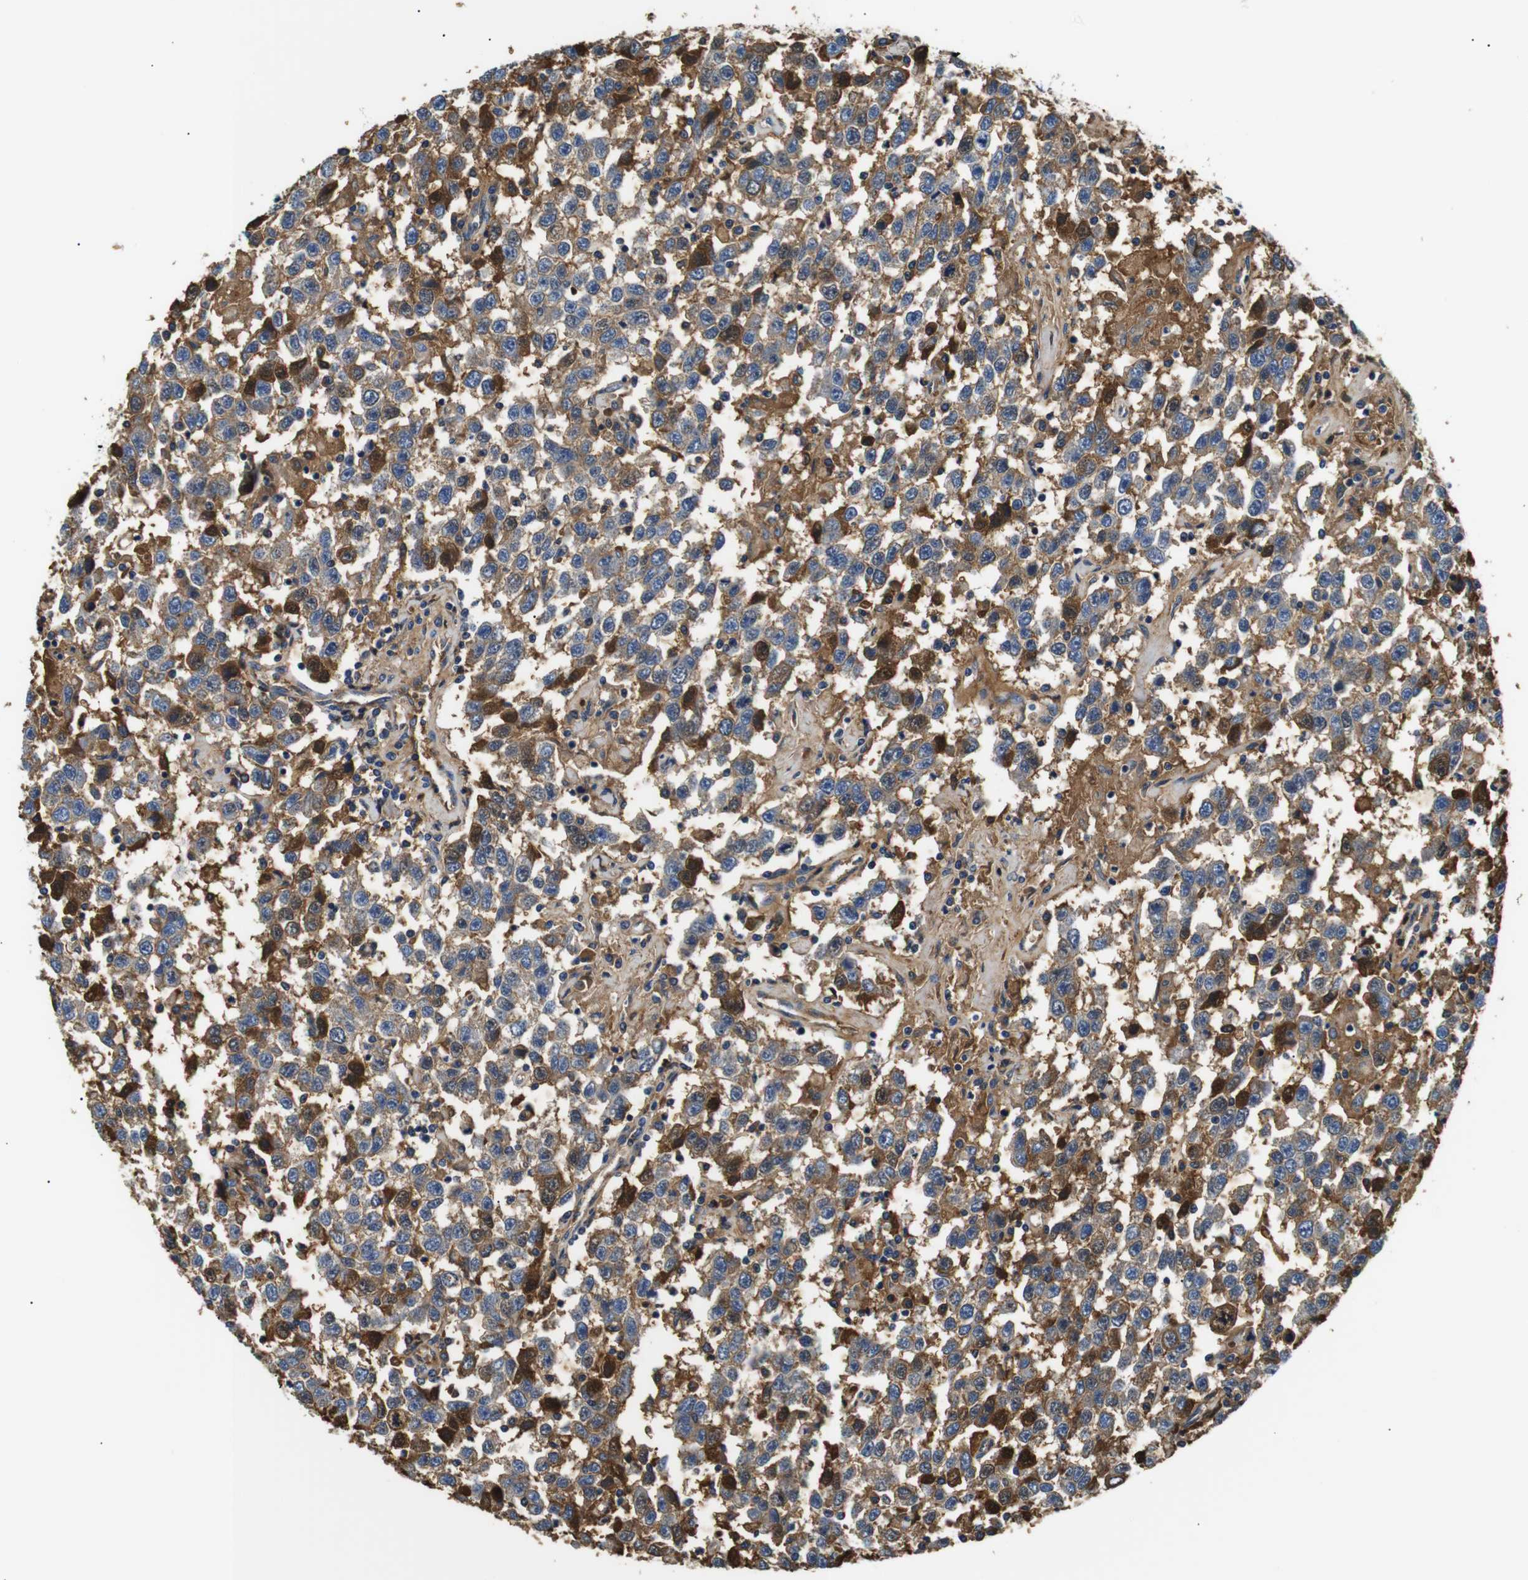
{"staining": {"intensity": "strong", "quantity": ">75%", "location": "cytoplasmic/membranous,nuclear"}, "tissue": "testis cancer", "cell_type": "Tumor cells", "image_type": "cancer", "snomed": [{"axis": "morphology", "description": "Seminoma, NOS"}, {"axis": "topography", "description": "Testis"}], "caption": "Immunohistochemistry (IHC) micrograph of neoplastic tissue: seminoma (testis) stained using immunohistochemistry reveals high levels of strong protein expression localized specifically in the cytoplasmic/membranous and nuclear of tumor cells, appearing as a cytoplasmic/membranous and nuclear brown color.", "gene": "LHCGR", "patient": {"sex": "male", "age": 41}}